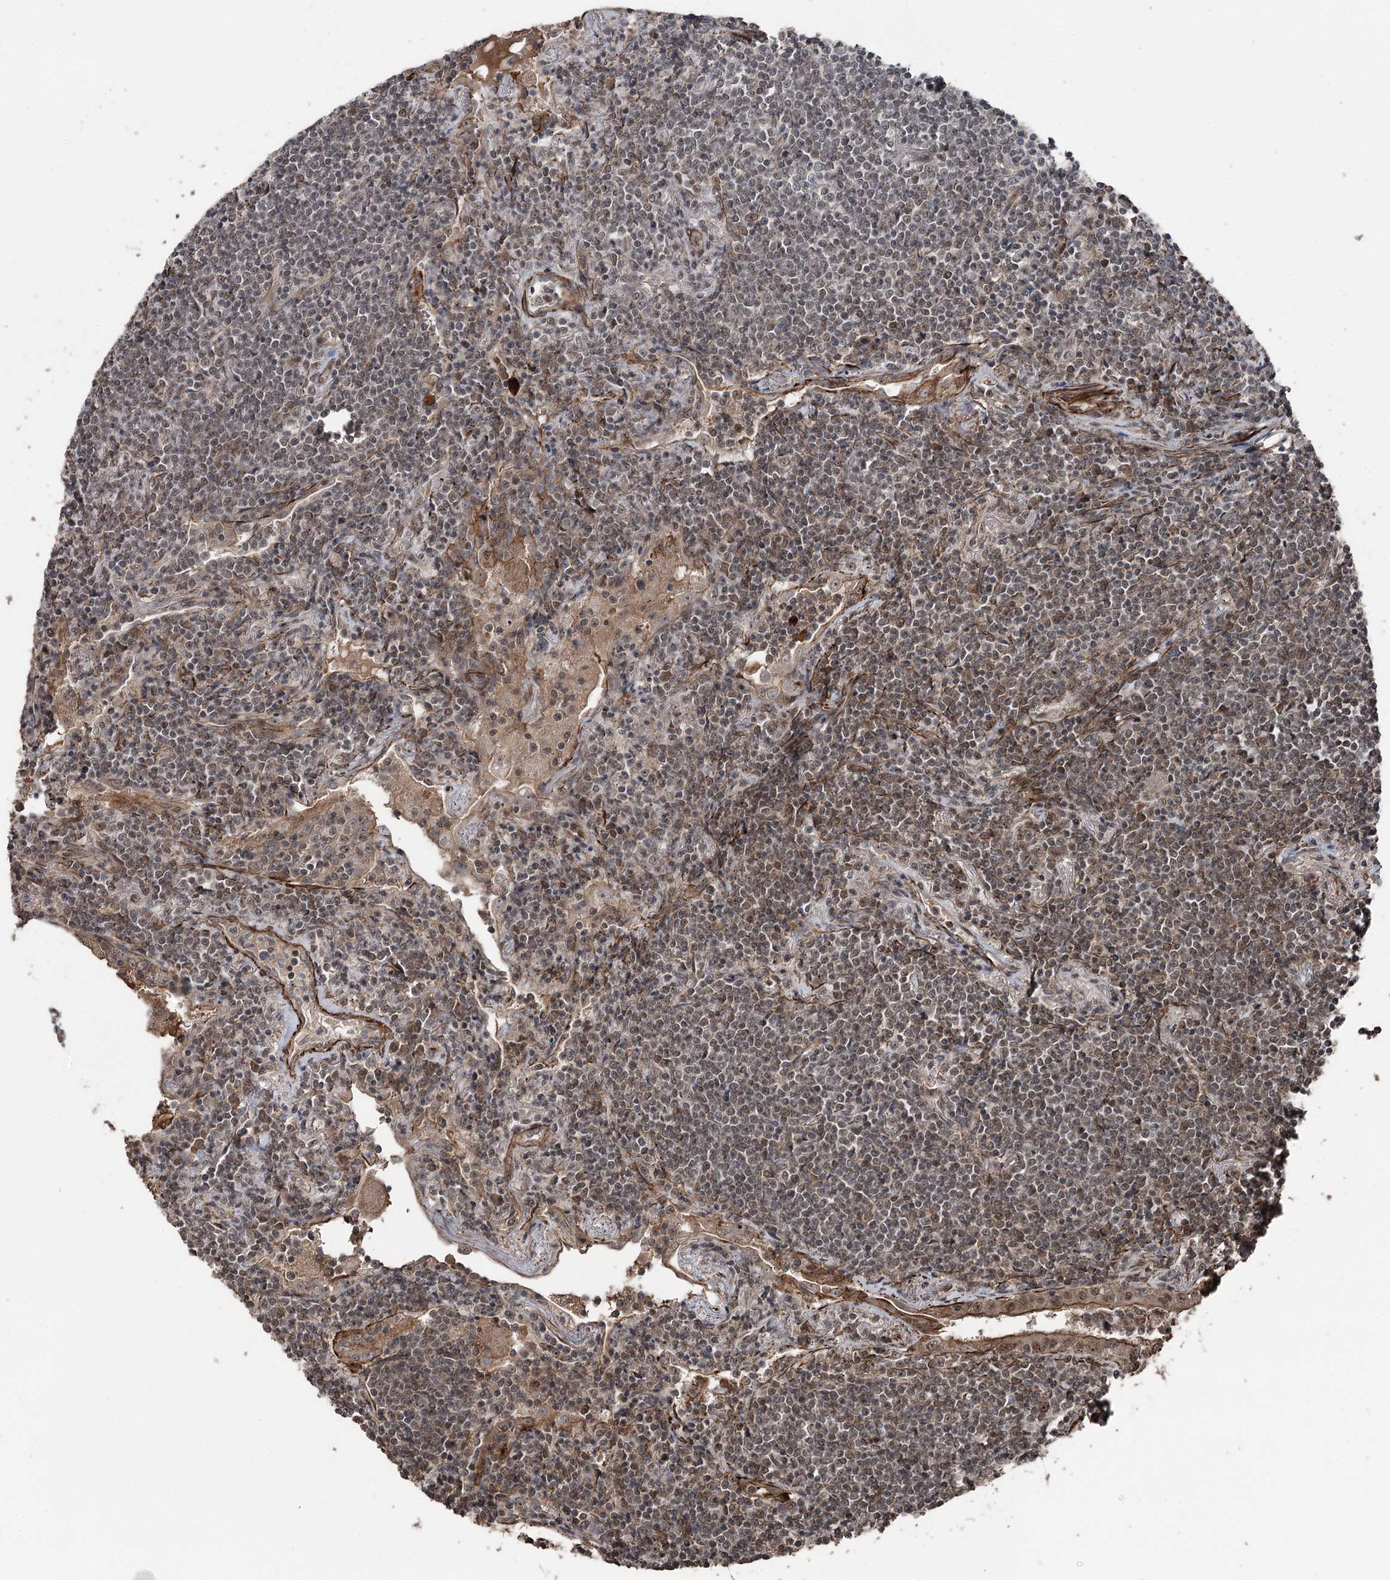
{"staining": {"intensity": "weak", "quantity": ">75%", "location": "nuclear"}, "tissue": "lymphoma", "cell_type": "Tumor cells", "image_type": "cancer", "snomed": [{"axis": "morphology", "description": "Malignant lymphoma, non-Hodgkin's type, Low grade"}, {"axis": "topography", "description": "Lung"}], "caption": "Immunohistochemical staining of human malignant lymphoma, non-Hodgkin's type (low-grade) exhibits weak nuclear protein staining in approximately >75% of tumor cells.", "gene": "CCDC82", "patient": {"sex": "female", "age": 71}}